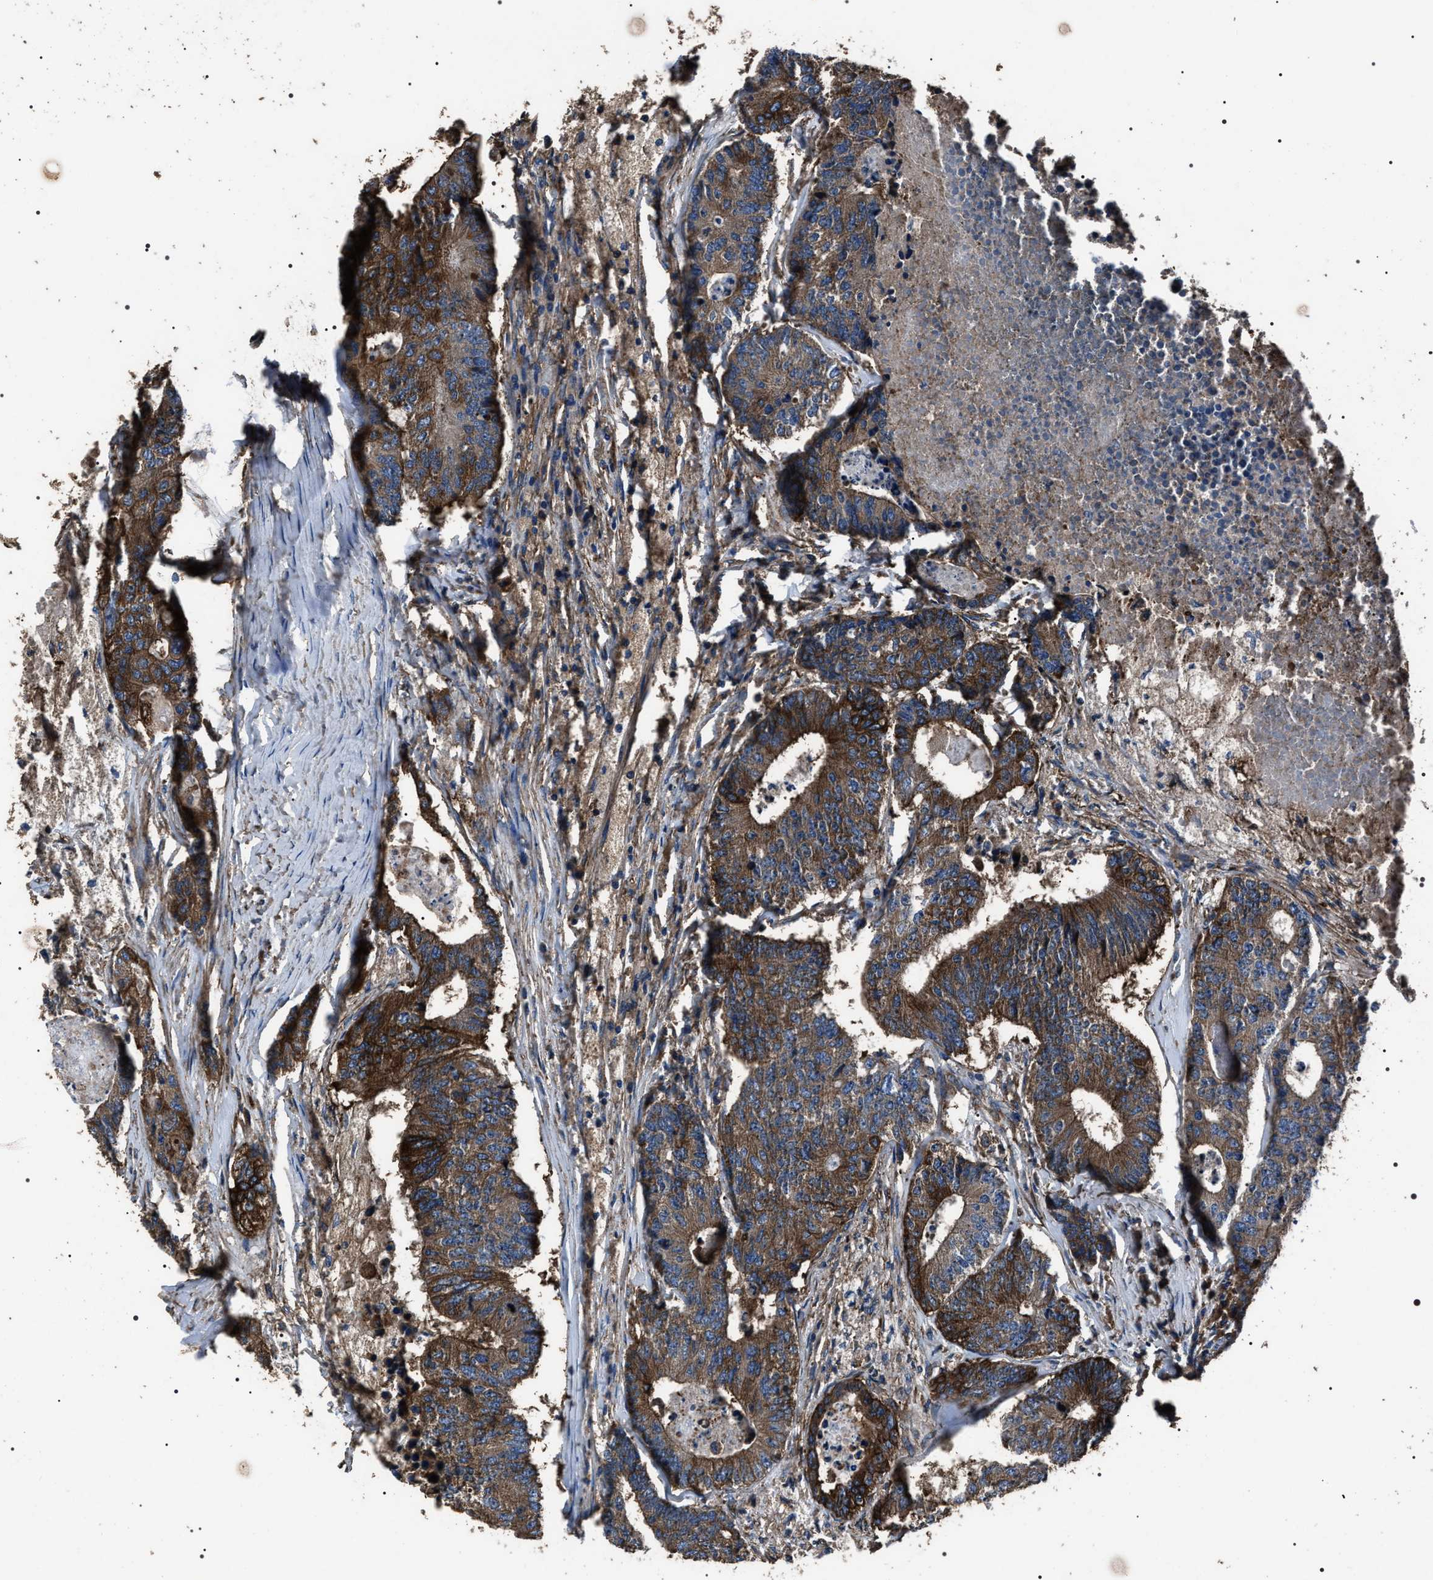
{"staining": {"intensity": "strong", "quantity": ">75%", "location": "cytoplasmic/membranous"}, "tissue": "colorectal cancer", "cell_type": "Tumor cells", "image_type": "cancer", "snomed": [{"axis": "morphology", "description": "Adenocarcinoma, NOS"}, {"axis": "topography", "description": "Colon"}], "caption": "High-magnification brightfield microscopy of colorectal adenocarcinoma stained with DAB (3,3'-diaminobenzidine) (brown) and counterstained with hematoxylin (blue). tumor cells exhibit strong cytoplasmic/membranous staining is appreciated in about>75% of cells.", "gene": "HSCB", "patient": {"sex": "female", "age": 67}}